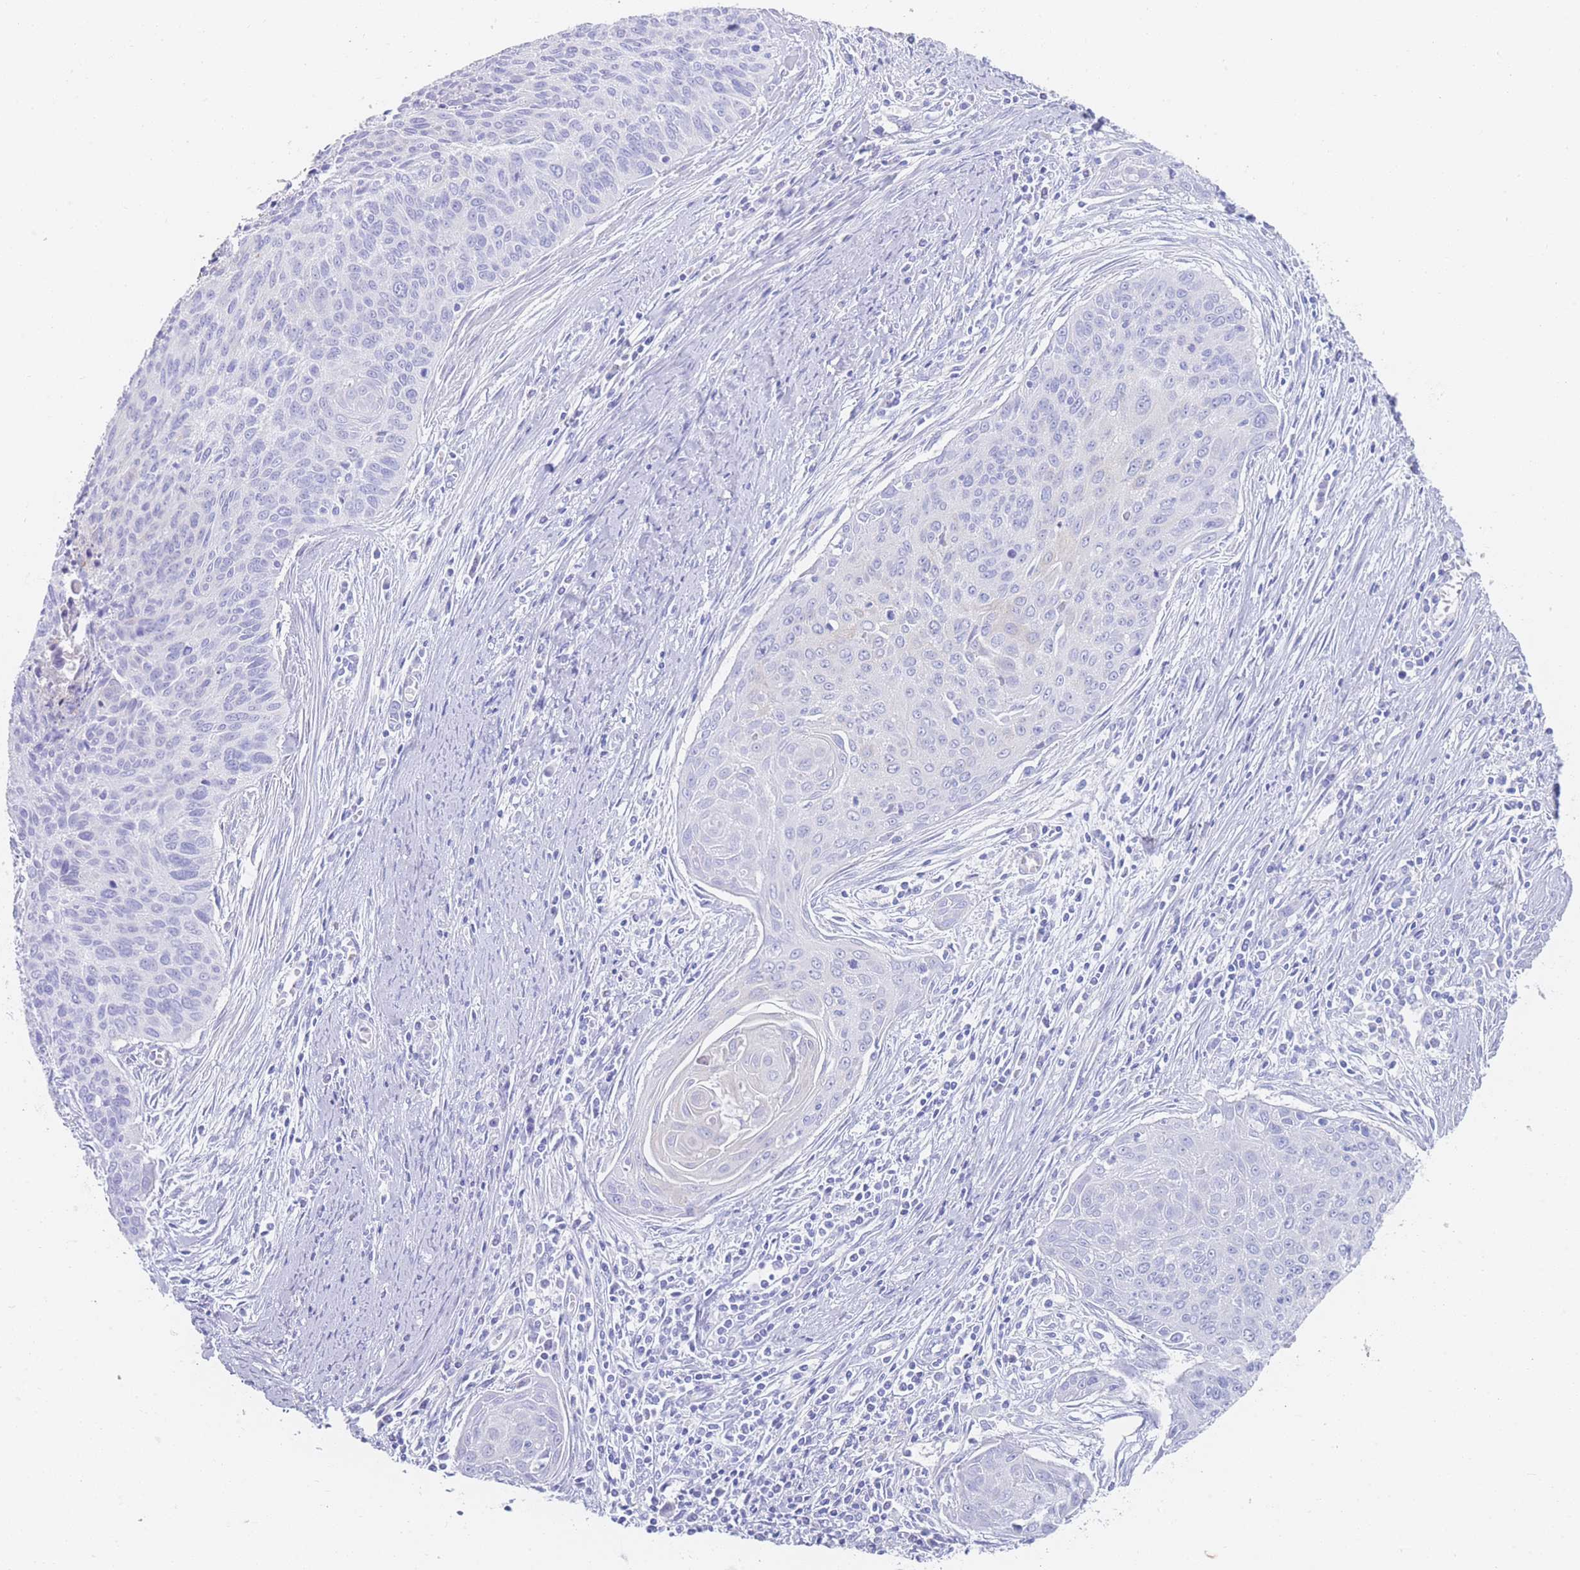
{"staining": {"intensity": "negative", "quantity": "none", "location": "none"}, "tissue": "cervical cancer", "cell_type": "Tumor cells", "image_type": "cancer", "snomed": [{"axis": "morphology", "description": "Squamous cell carcinoma, NOS"}, {"axis": "topography", "description": "Cervix"}], "caption": "High magnification brightfield microscopy of cervical cancer stained with DAB (brown) and counterstained with hematoxylin (blue): tumor cells show no significant positivity. (DAB (3,3'-diaminobenzidine) IHC with hematoxylin counter stain).", "gene": "LRRC37A", "patient": {"sex": "female", "age": 55}}